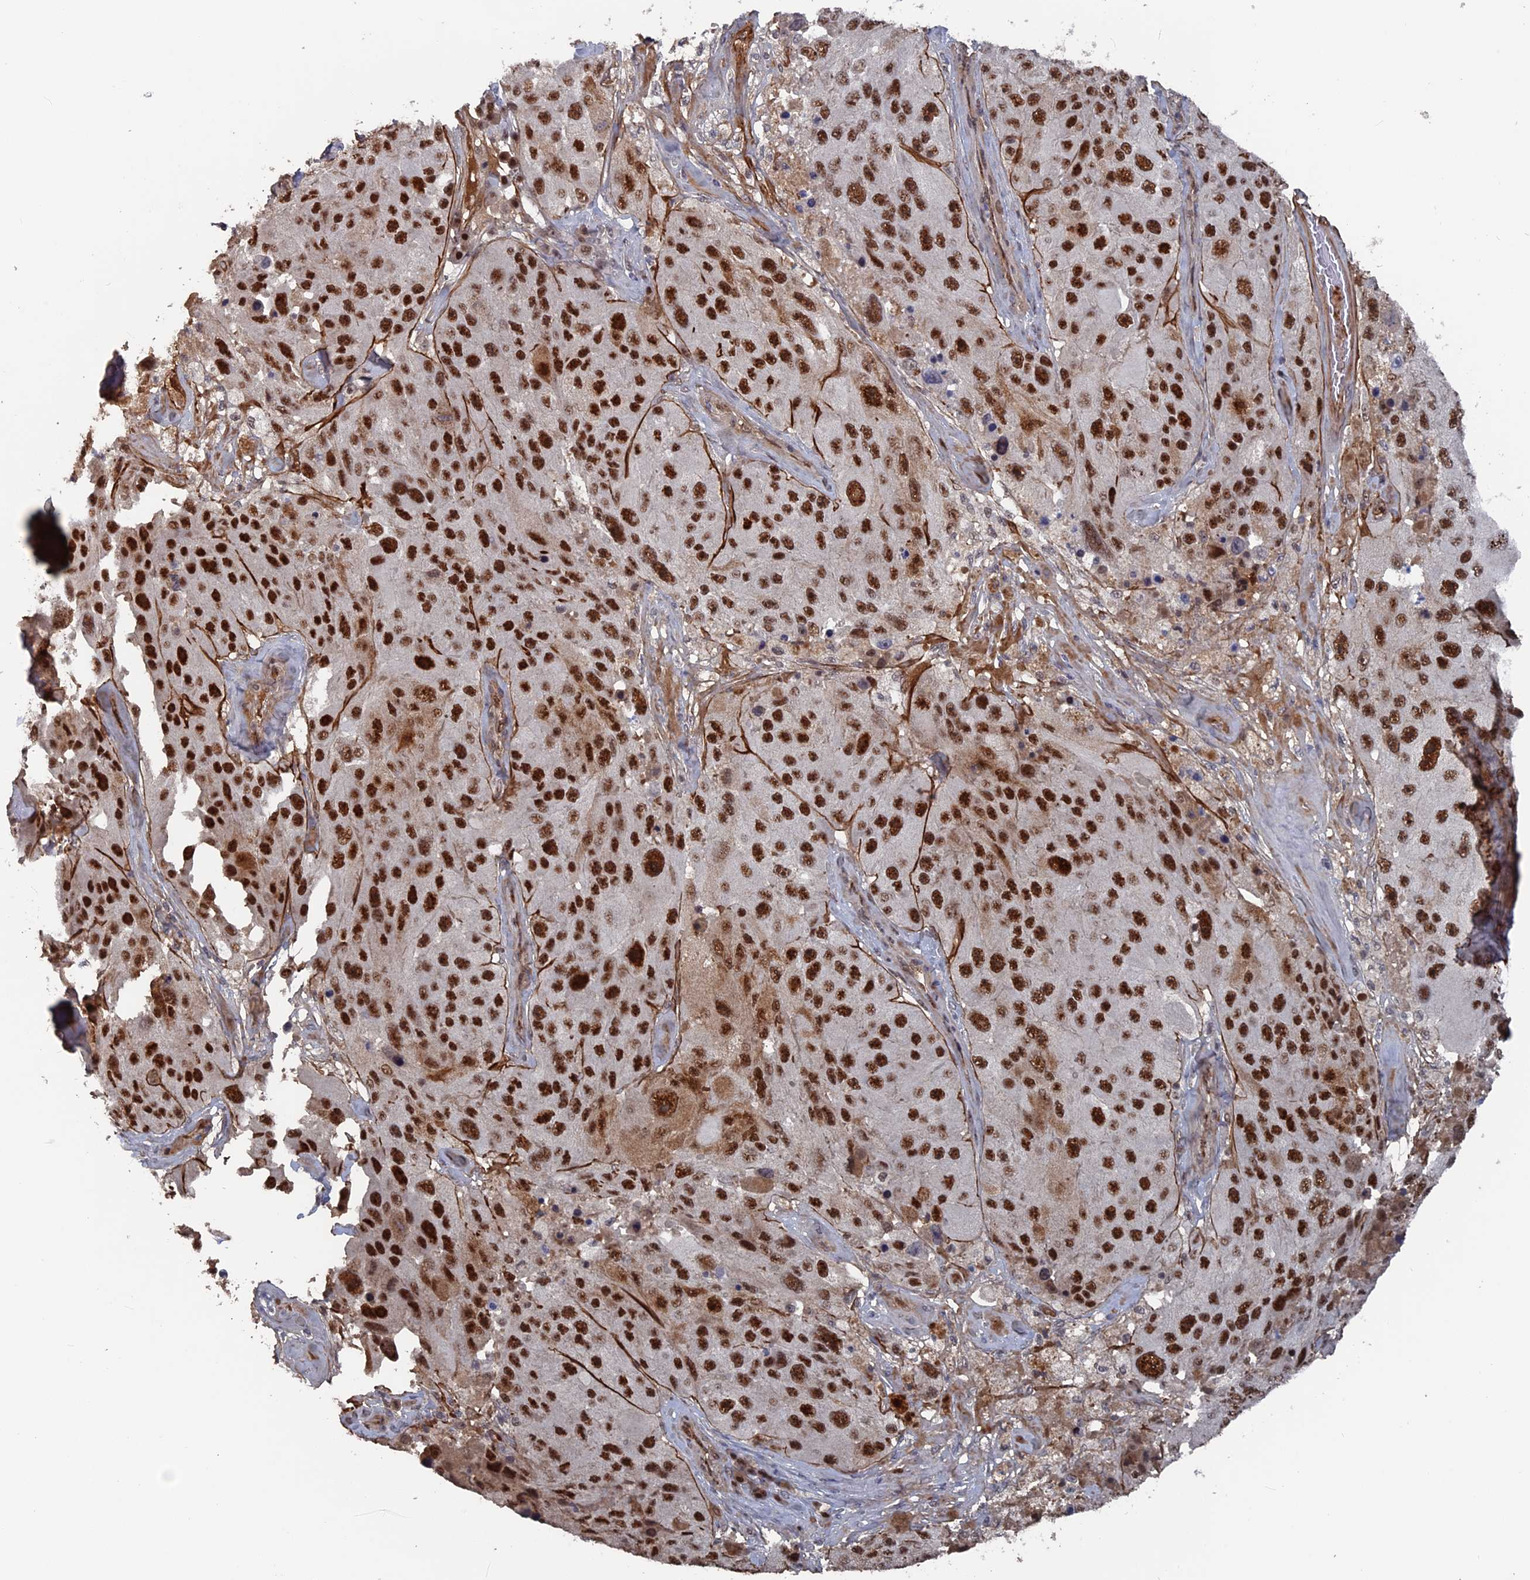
{"staining": {"intensity": "strong", "quantity": ">75%", "location": "nuclear"}, "tissue": "melanoma", "cell_type": "Tumor cells", "image_type": "cancer", "snomed": [{"axis": "morphology", "description": "Malignant melanoma, Metastatic site"}, {"axis": "topography", "description": "Lymph node"}], "caption": "Malignant melanoma (metastatic site) stained with a brown dye displays strong nuclear positive expression in about >75% of tumor cells.", "gene": "SH3D21", "patient": {"sex": "male", "age": 62}}